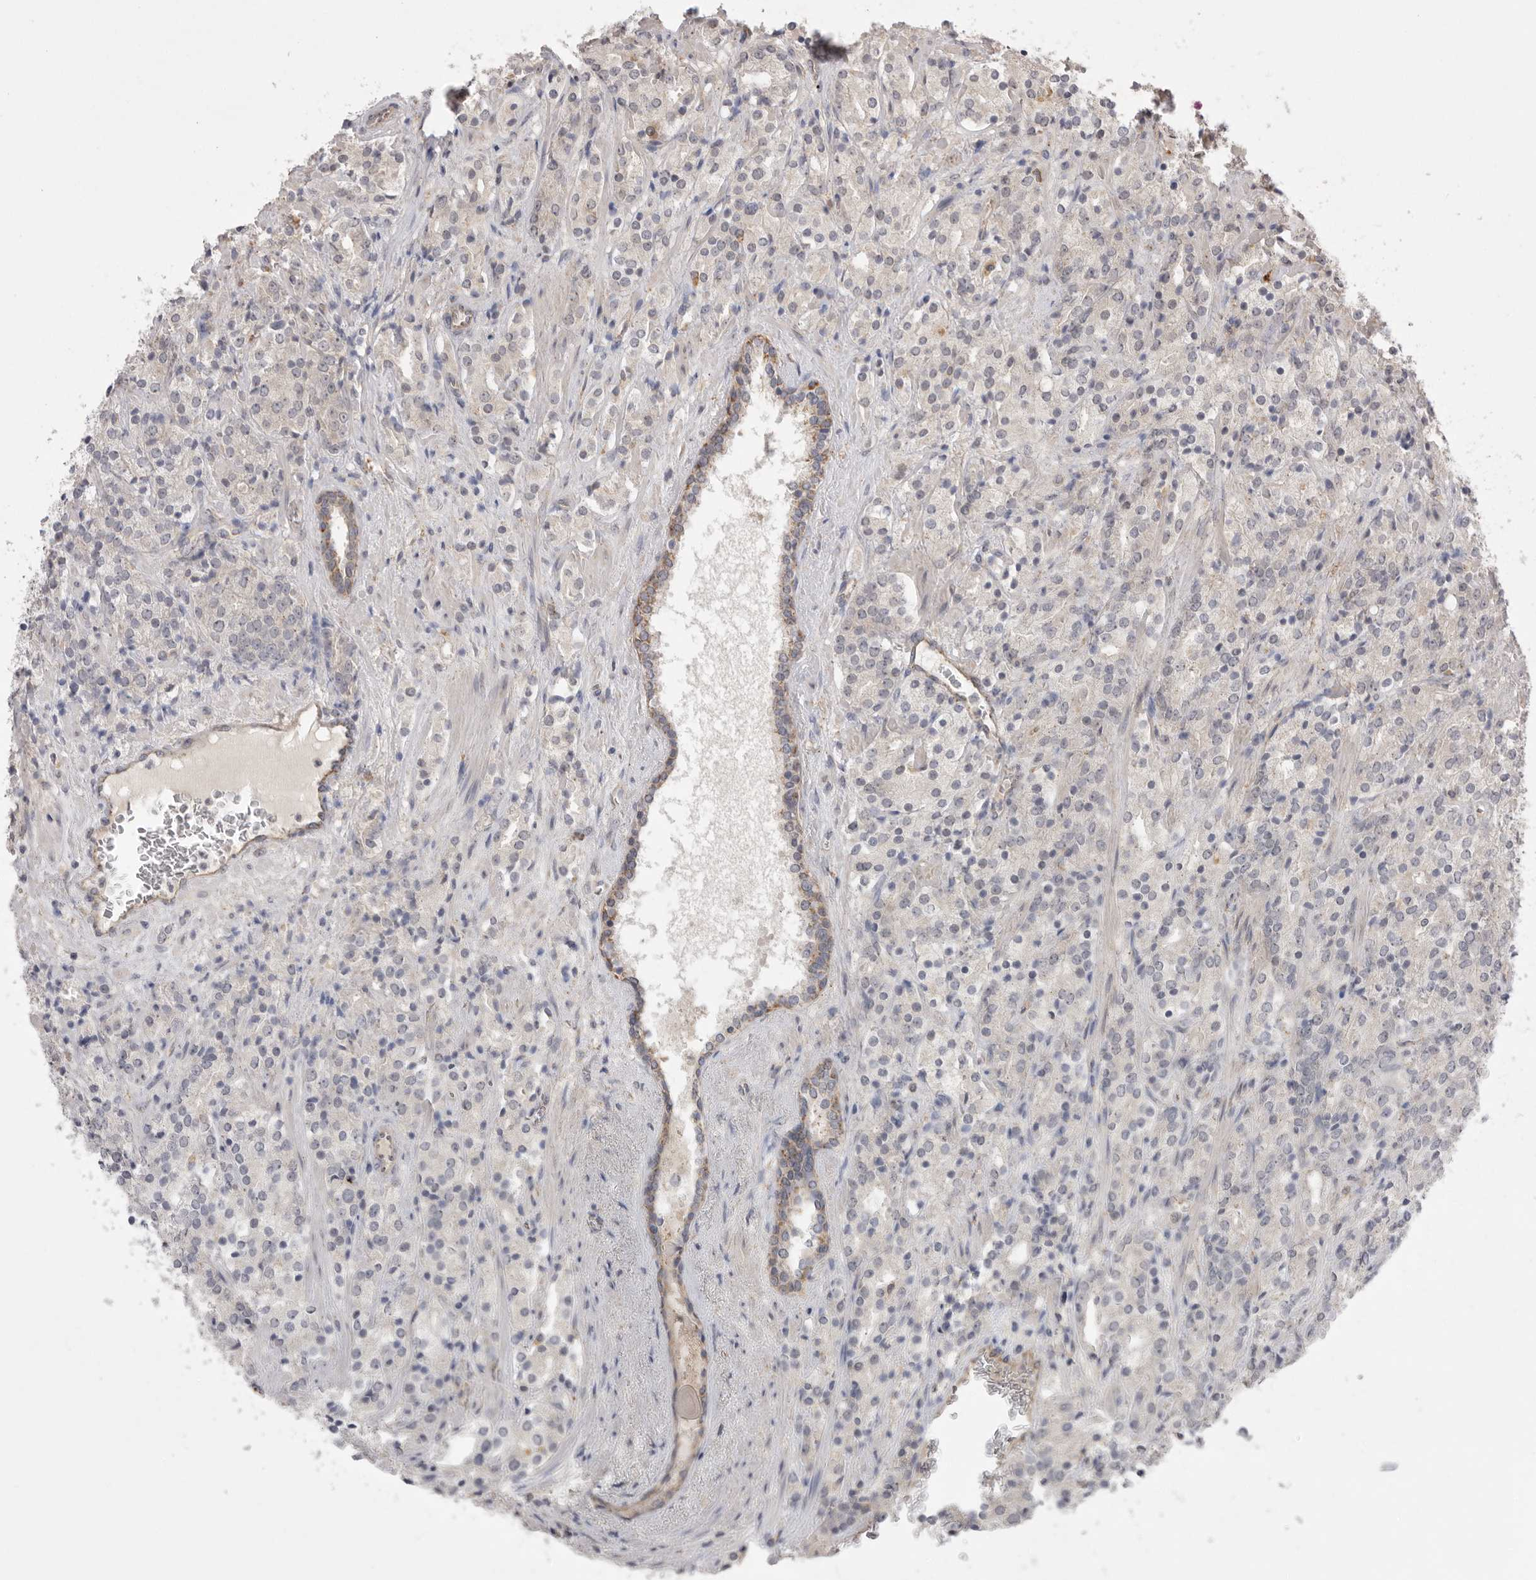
{"staining": {"intensity": "negative", "quantity": "none", "location": "none"}, "tissue": "prostate cancer", "cell_type": "Tumor cells", "image_type": "cancer", "snomed": [{"axis": "morphology", "description": "Adenocarcinoma, High grade"}, {"axis": "topography", "description": "Prostate"}], "caption": "Tumor cells show no significant positivity in high-grade adenocarcinoma (prostate).", "gene": "TLR3", "patient": {"sex": "male", "age": 71}}